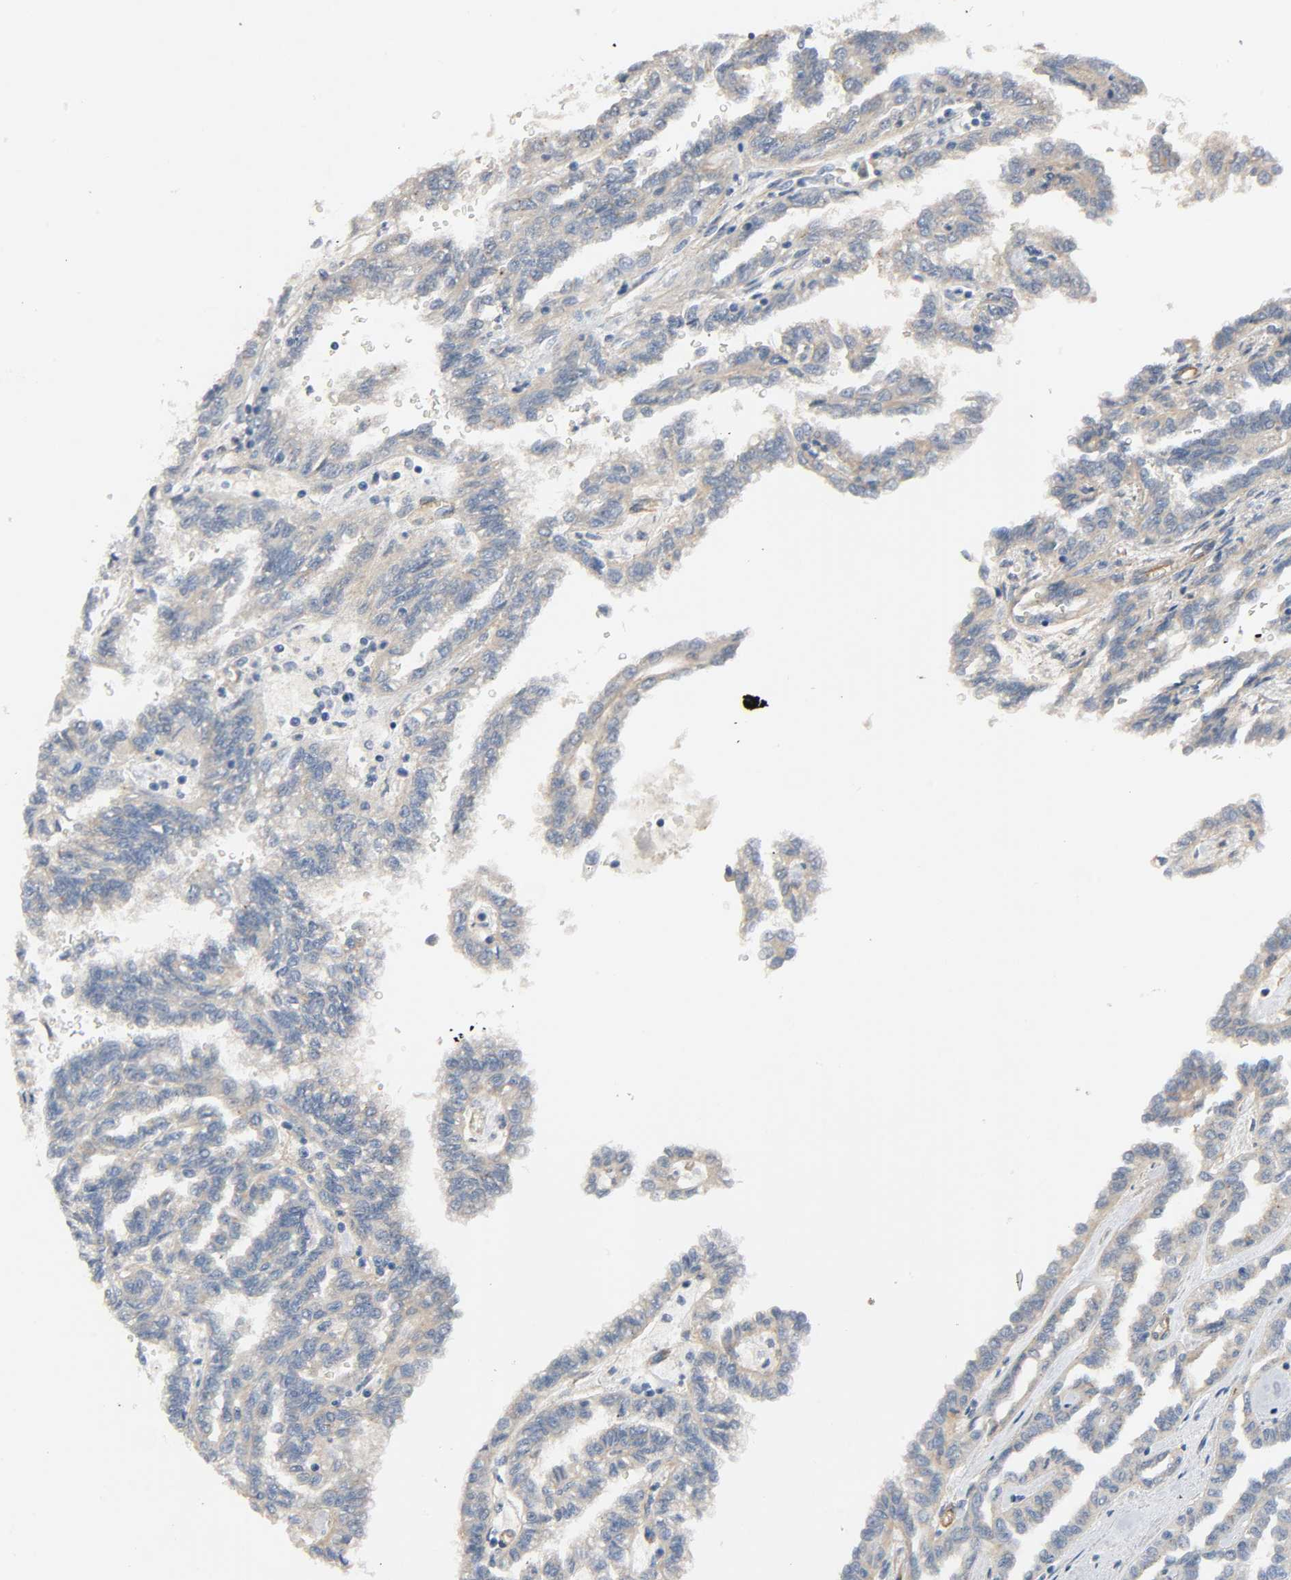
{"staining": {"intensity": "weak", "quantity": "25%-75%", "location": "cytoplasmic/membranous"}, "tissue": "renal cancer", "cell_type": "Tumor cells", "image_type": "cancer", "snomed": [{"axis": "morphology", "description": "Inflammation, NOS"}, {"axis": "morphology", "description": "Adenocarcinoma, NOS"}, {"axis": "topography", "description": "Kidney"}], "caption": "High-magnification brightfield microscopy of renal cancer (adenocarcinoma) stained with DAB (3,3'-diaminobenzidine) (brown) and counterstained with hematoxylin (blue). tumor cells exhibit weak cytoplasmic/membranous positivity is appreciated in approximately25%-75% of cells.", "gene": "ARPC1A", "patient": {"sex": "male", "age": 68}}